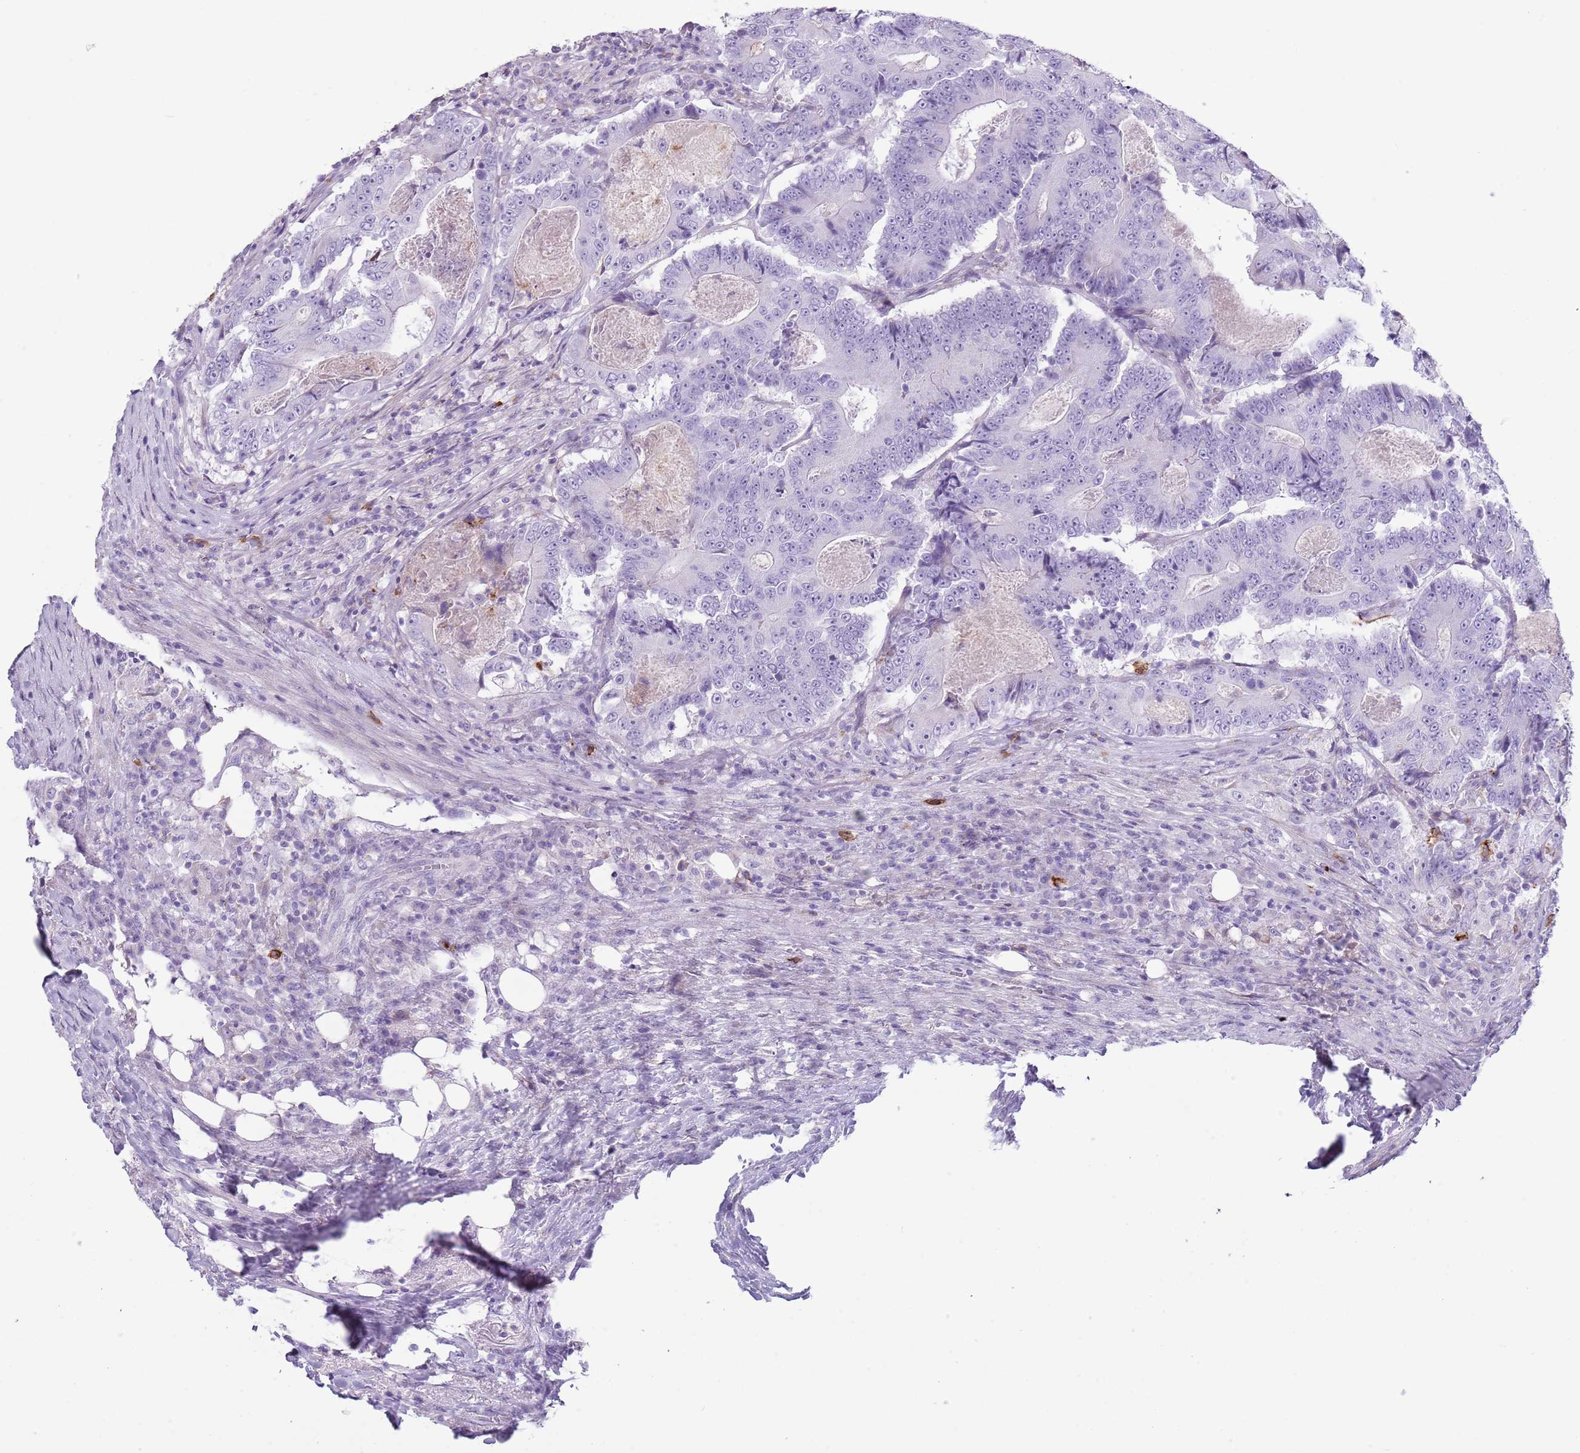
{"staining": {"intensity": "negative", "quantity": "none", "location": "none"}, "tissue": "colorectal cancer", "cell_type": "Tumor cells", "image_type": "cancer", "snomed": [{"axis": "morphology", "description": "Adenocarcinoma, NOS"}, {"axis": "topography", "description": "Colon"}], "caption": "Tumor cells are negative for brown protein staining in colorectal cancer (adenocarcinoma).", "gene": "CD177", "patient": {"sex": "male", "age": 83}}